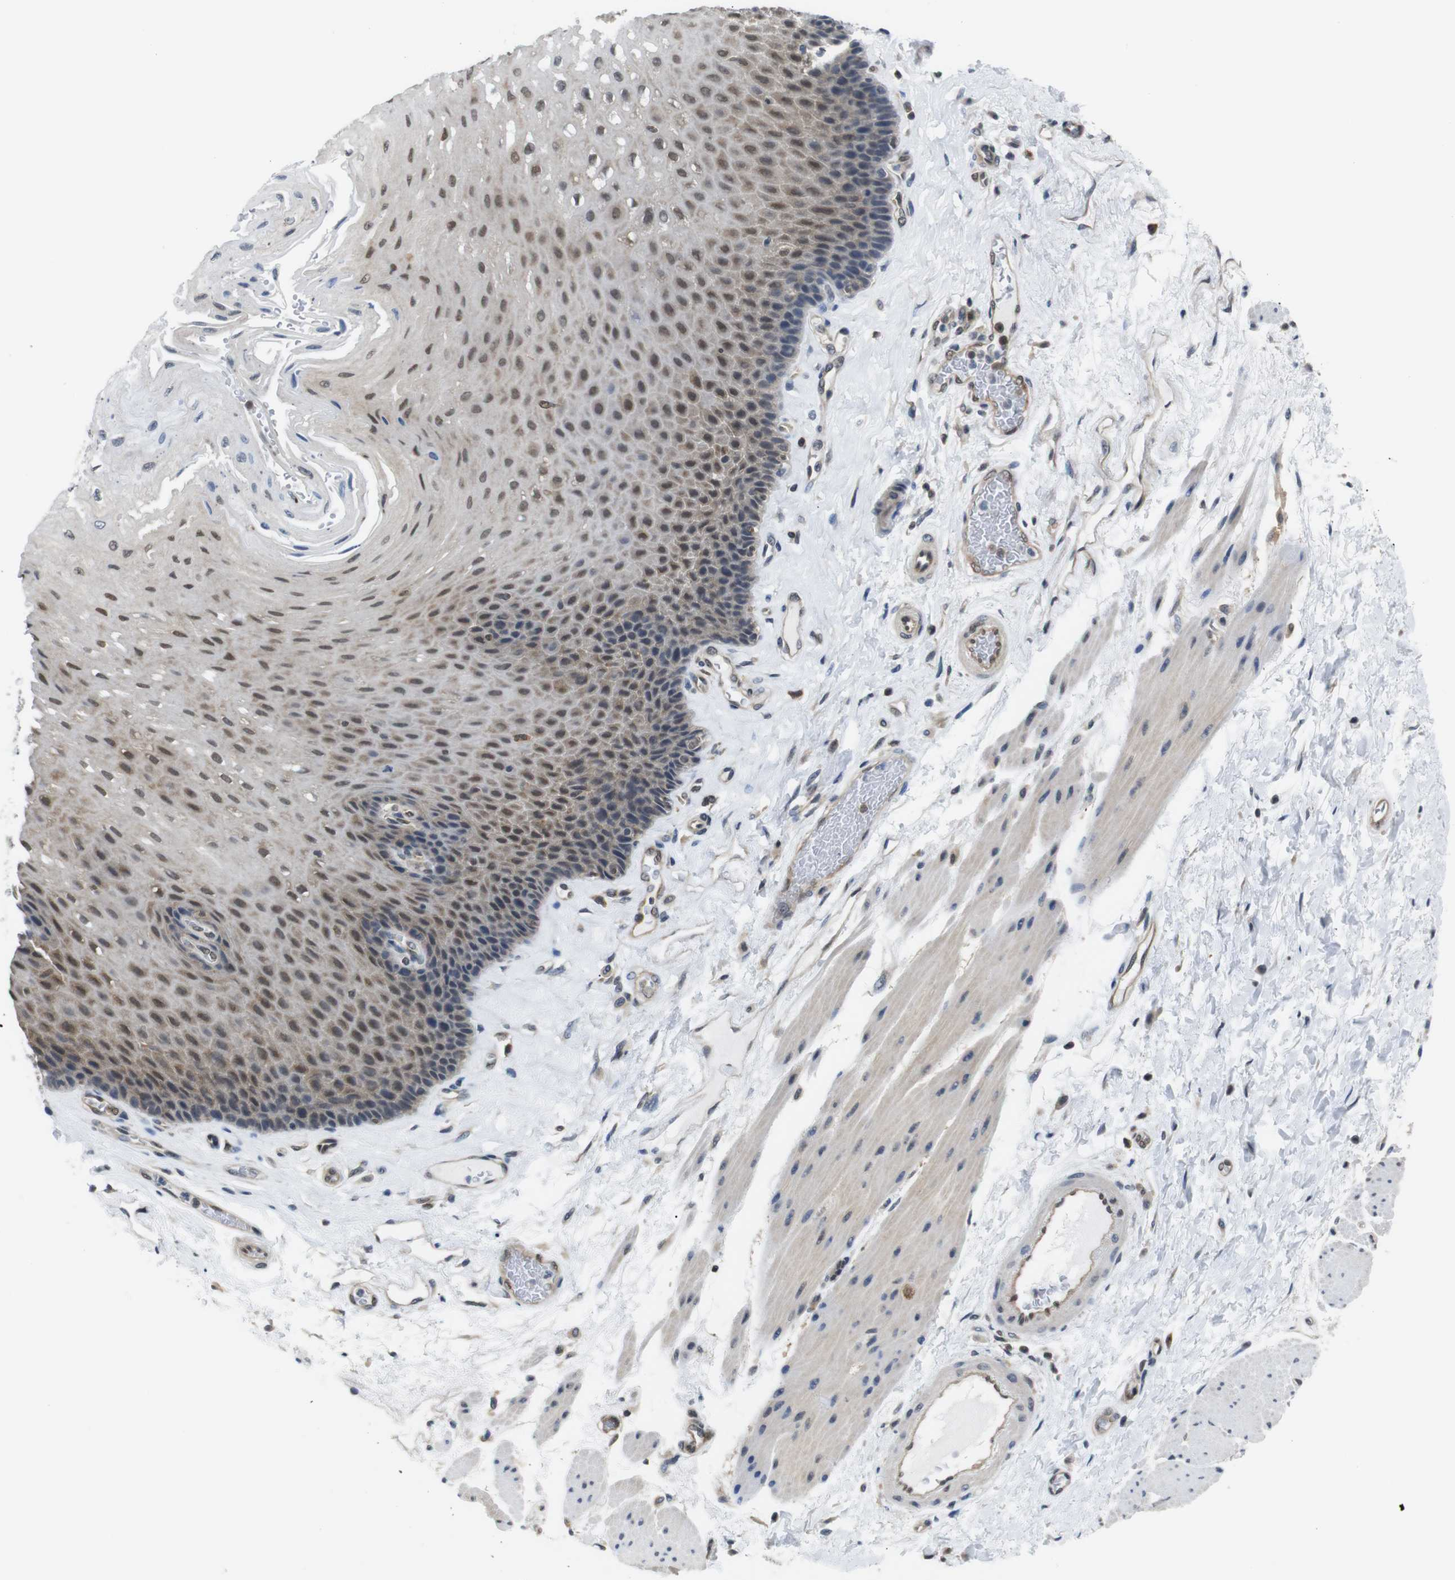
{"staining": {"intensity": "moderate", "quantity": ">75%", "location": "cytoplasmic/membranous,nuclear"}, "tissue": "esophagus", "cell_type": "Squamous epithelial cells", "image_type": "normal", "snomed": [{"axis": "morphology", "description": "Normal tissue, NOS"}, {"axis": "topography", "description": "Esophagus"}], "caption": "This histopathology image shows normal esophagus stained with immunohistochemistry (IHC) to label a protein in brown. The cytoplasmic/membranous,nuclear of squamous epithelial cells show moderate positivity for the protein. Nuclei are counter-stained blue.", "gene": "UBXN1", "patient": {"sex": "female", "age": 72}}